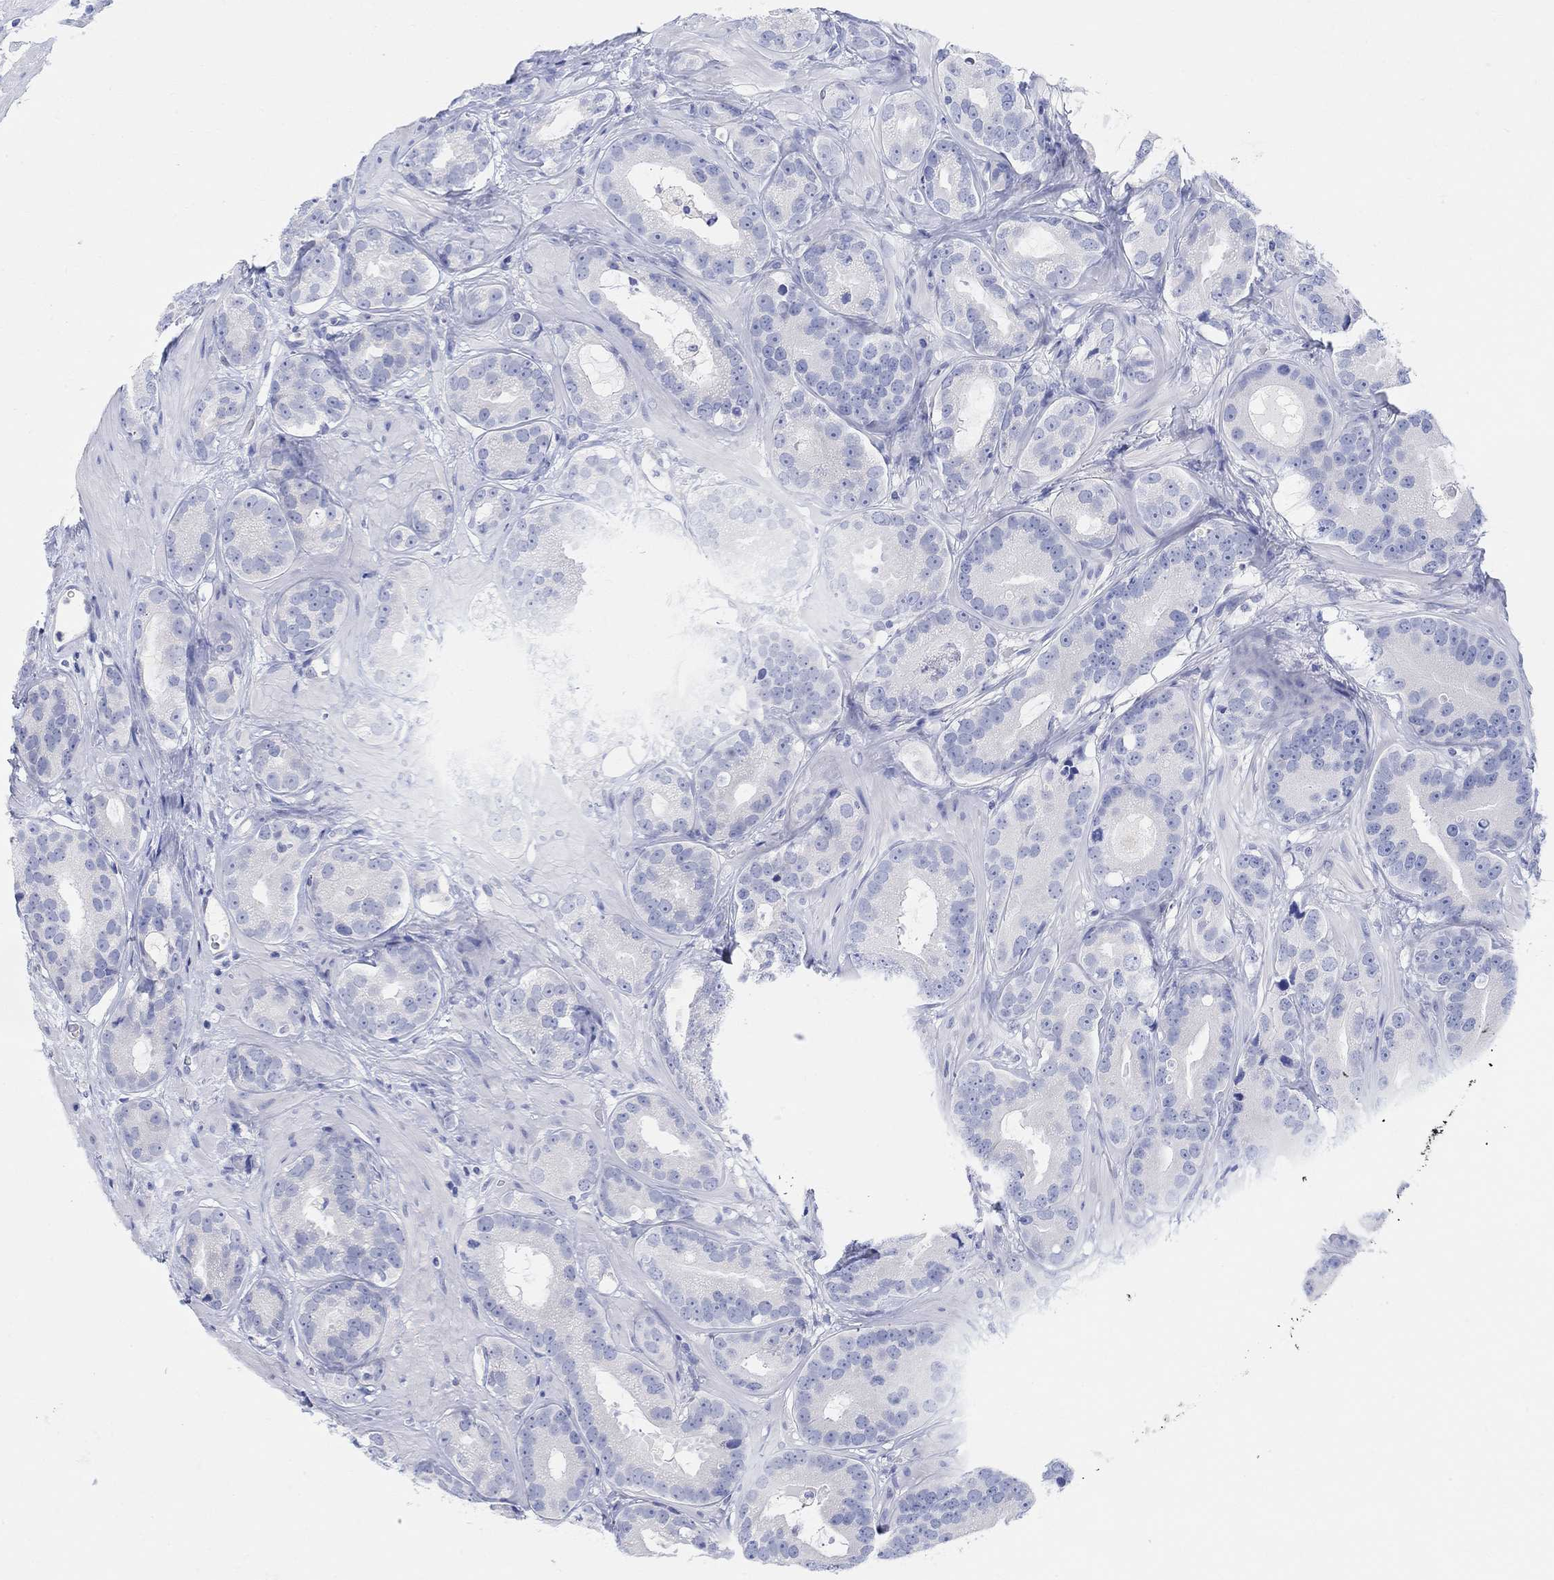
{"staining": {"intensity": "negative", "quantity": "none", "location": "none"}, "tissue": "prostate cancer", "cell_type": "Tumor cells", "image_type": "cancer", "snomed": [{"axis": "morphology", "description": "Adenocarcinoma, NOS"}, {"axis": "topography", "description": "Prostate"}], "caption": "Immunohistochemistry (IHC) histopathology image of prostate cancer (adenocarcinoma) stained for a protein (brown), which displays no staining in tumor cells.", "gene": "GNG13", "patient": {"sex": "male", "age": 69}}